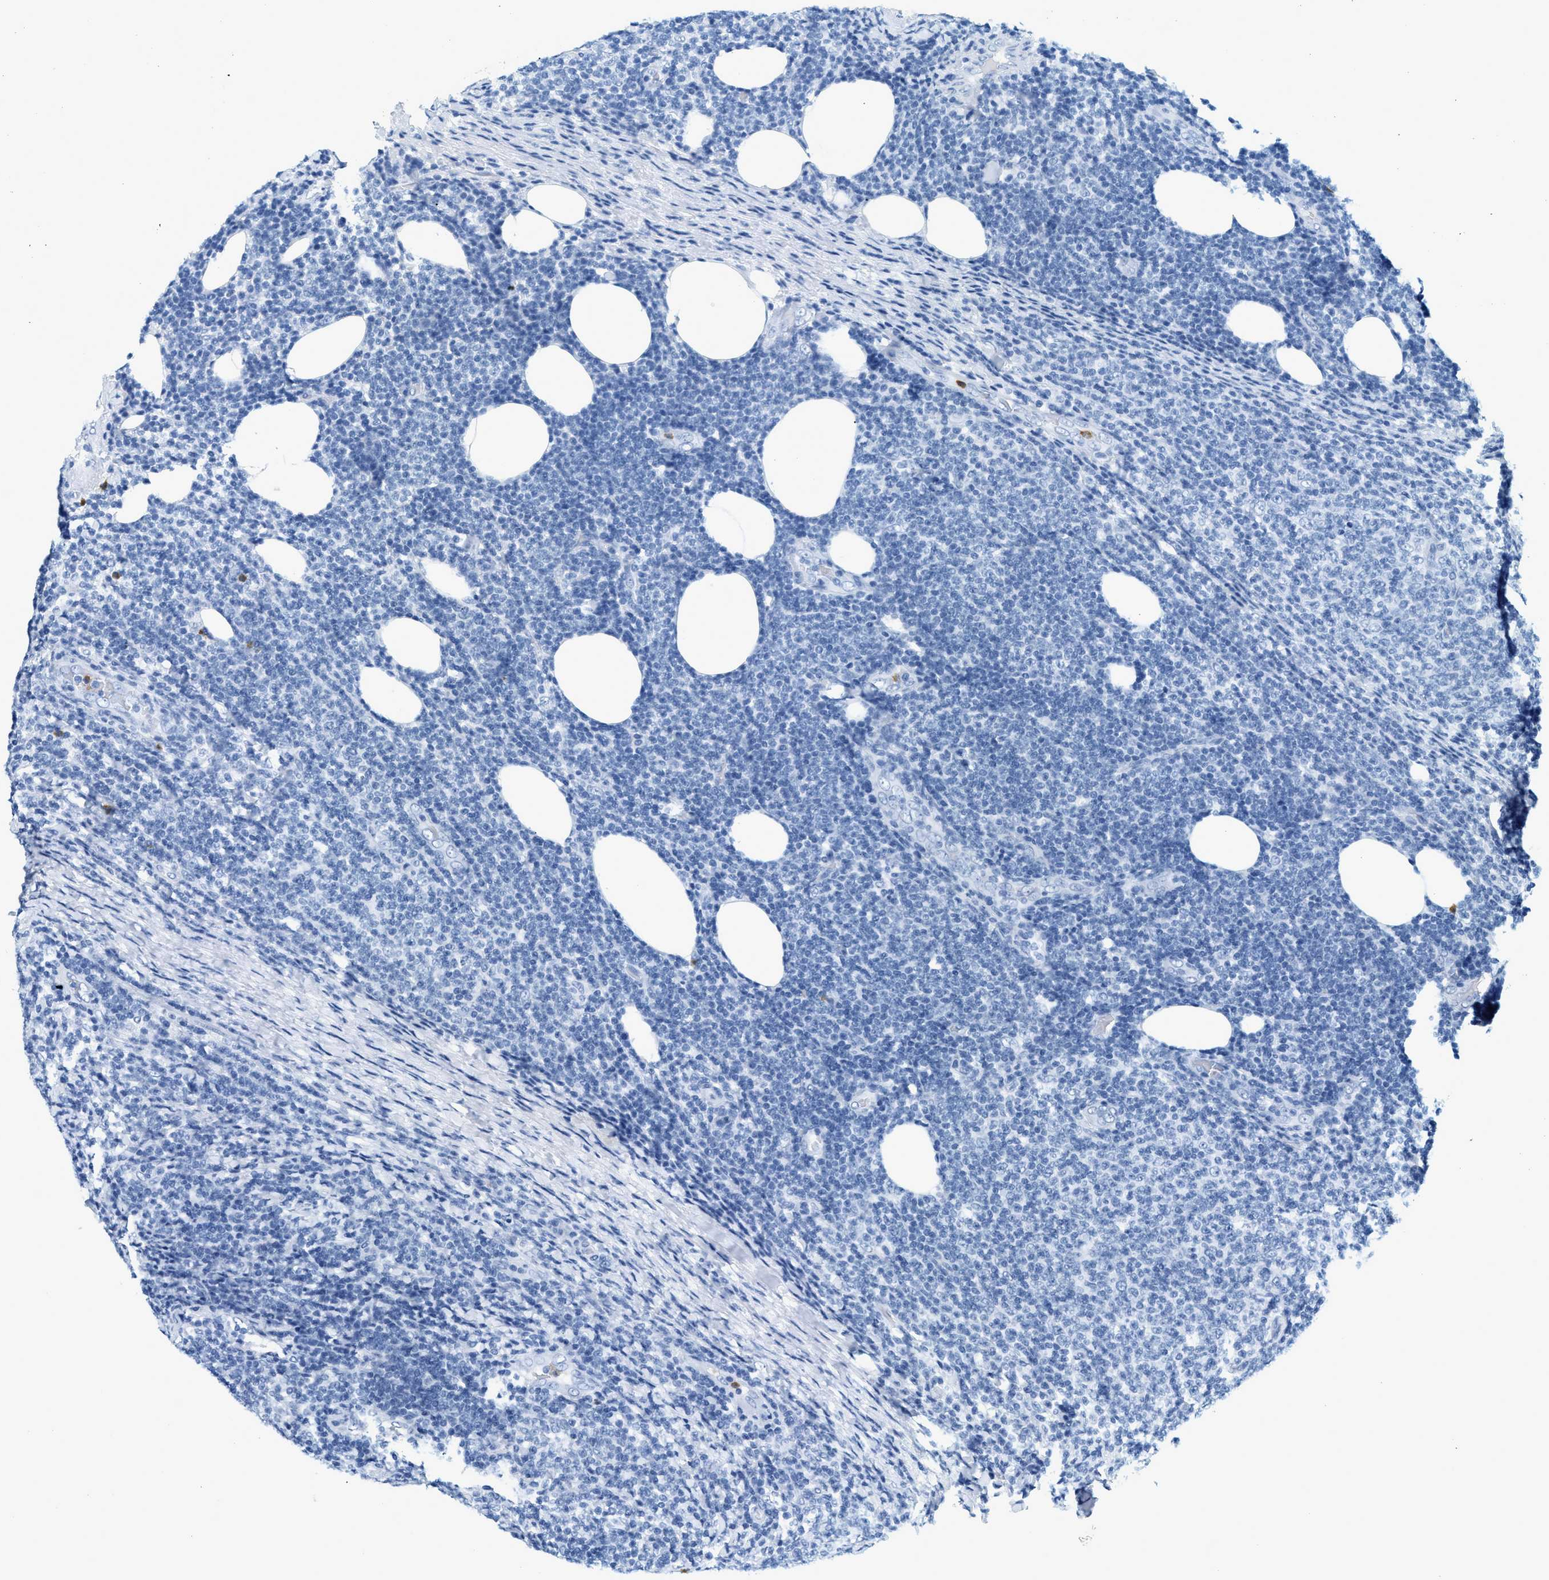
{"staining": {"intensity": "negative", "quantity": "none", "location": "none"}, "tissue": "lymphoma", "cell_type": "Tumor cells", "image_type": "cancer", "snomed": [{"axis": "morphology", "description": "Malignant lymphoma, non-Hodgkin's type, Low grade"}, {"axis": "topography", "description": "Lymph node"}], "caption": "Immunohistochemical staining of low-grade malignant lymphoma, non-Hodgkin's type reveals no significant staining in tumor cells.", "gene": "LCN2", "patient": {"sex": "male", "age": 66}}